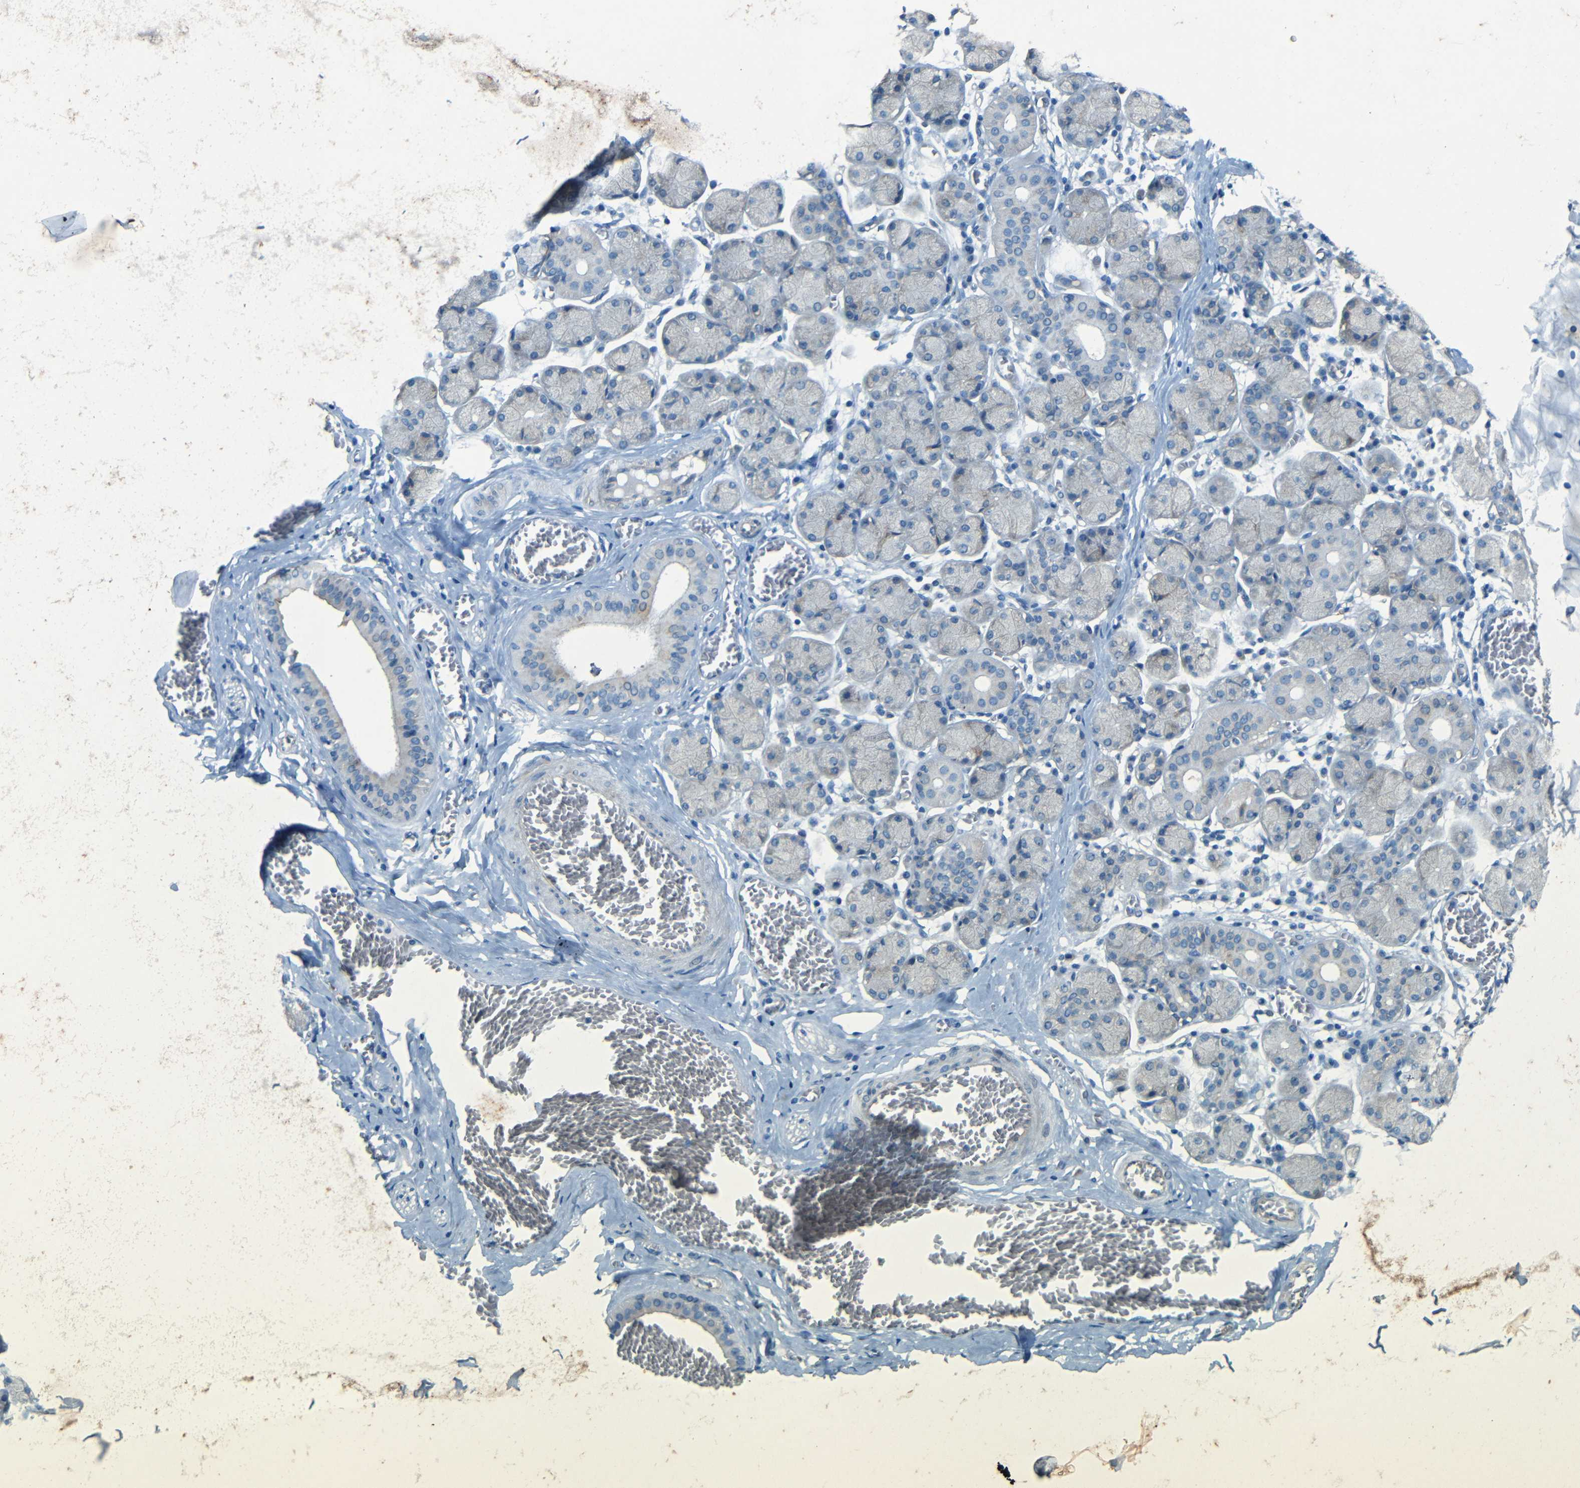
{"staining": {"intensity": "negative", "quantity": "none", "location": "none"}, "tissue": "salivary gland", "cell_type": "Glandular cells", "image_type": "normal", "snomed": [{"axis": "morphology", "description": "Normal tissue, NOS"}, {"axis": "topography", "description": "Salivary gland"}], "caption": "Immunohistochemical staining of benign human salivary gland exhibits no significant positivity in glandular cells. (Brightfield microscopy of DAB (3,3'-diaminobenzidine) immunohistochemistry at high magnification).", "gene": "MAP2", "patient": {"sex": "female", "age": 24}}